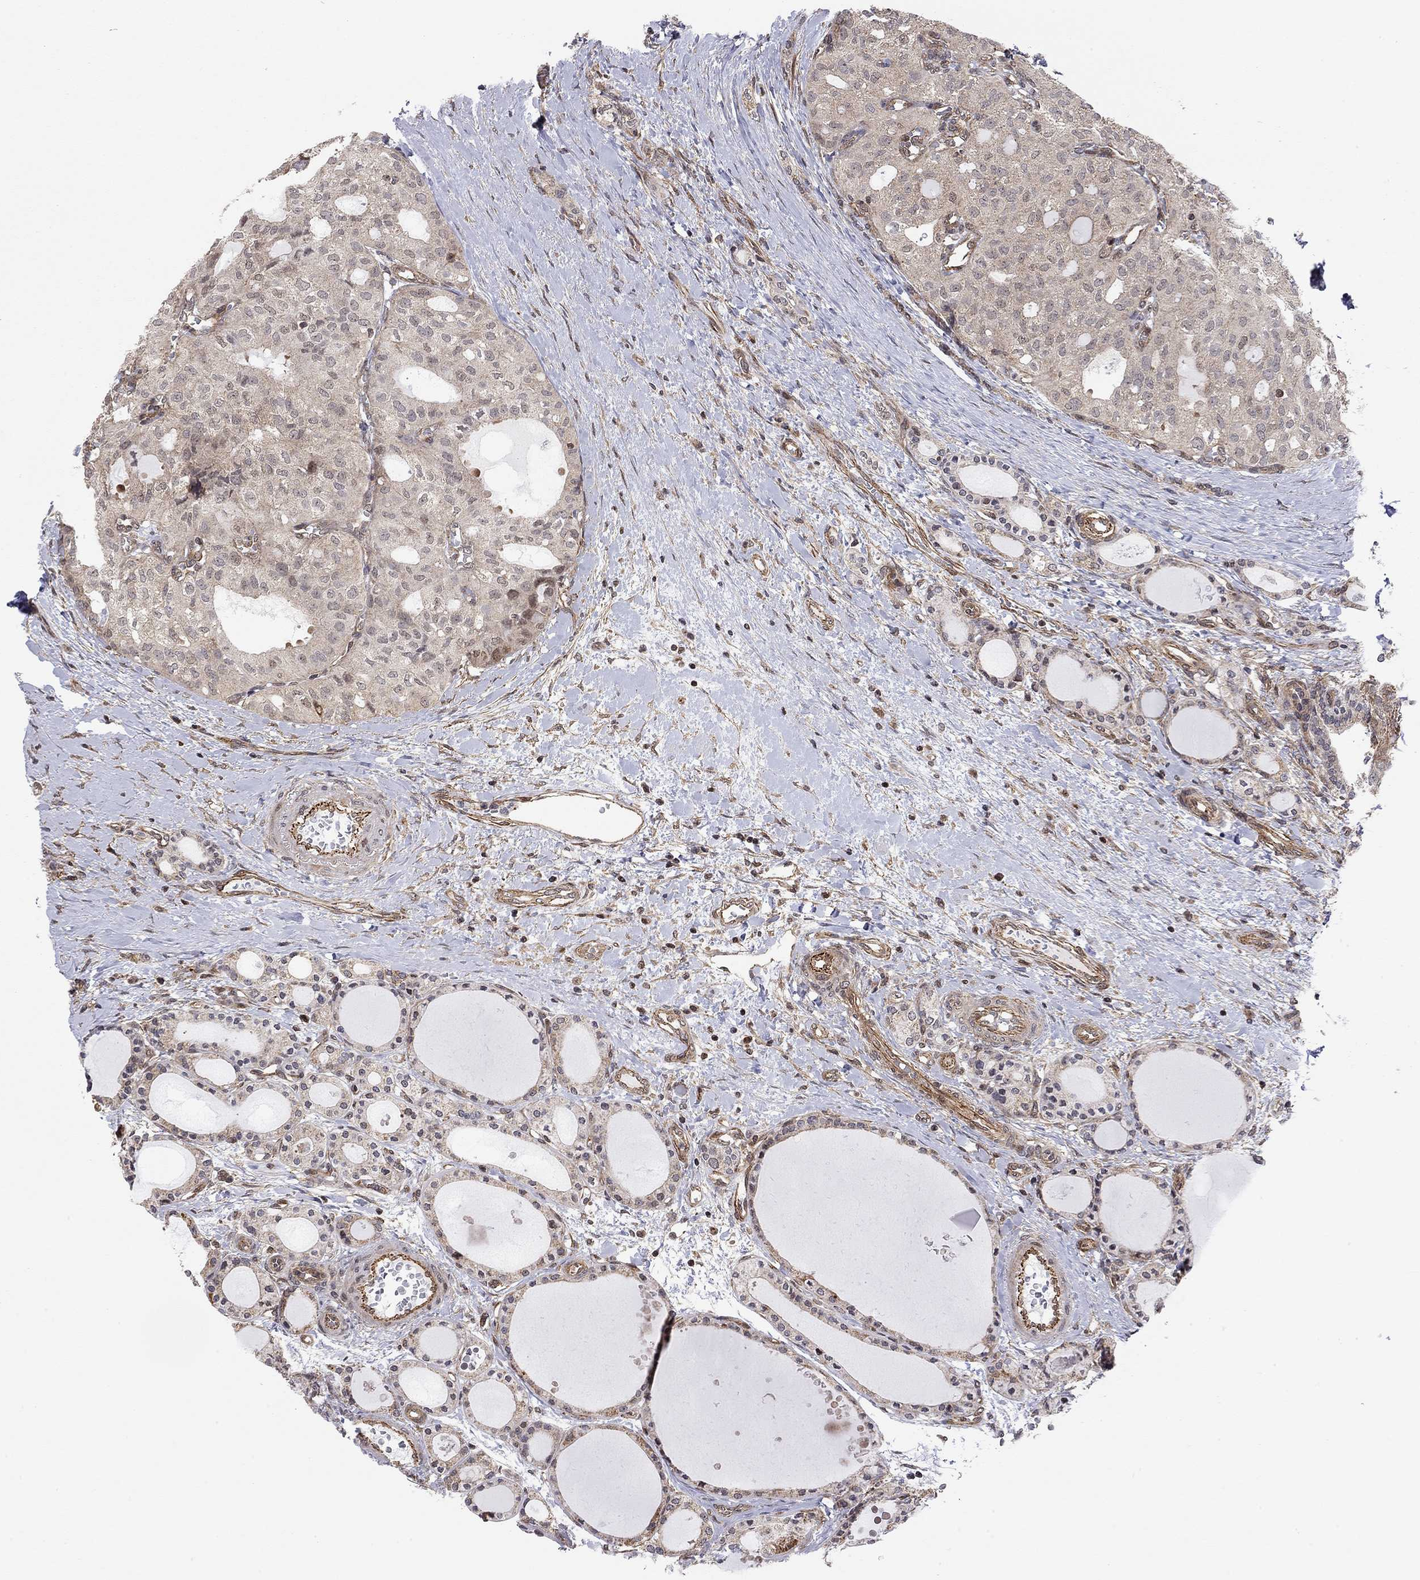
{"staining": {"intensity": "negative", "quantity": "none", "location": "none"}, "tissue": "thyroid cancer", "cell_type": "Tumor cells", "image_type": "cancer", "snomed": [{"axis": "morphology", "description": "Follicular adenoma carcinoma, NOS"}, {"axis": "topography", "description": "Thyroid gland"}], "caption": "Immunohistochemistry of human thyroid follicular adenoma carcinoma displays no expression in tumor cells.", "gene": "TDP1", "patient": {"sex": "male", "age": 75}}